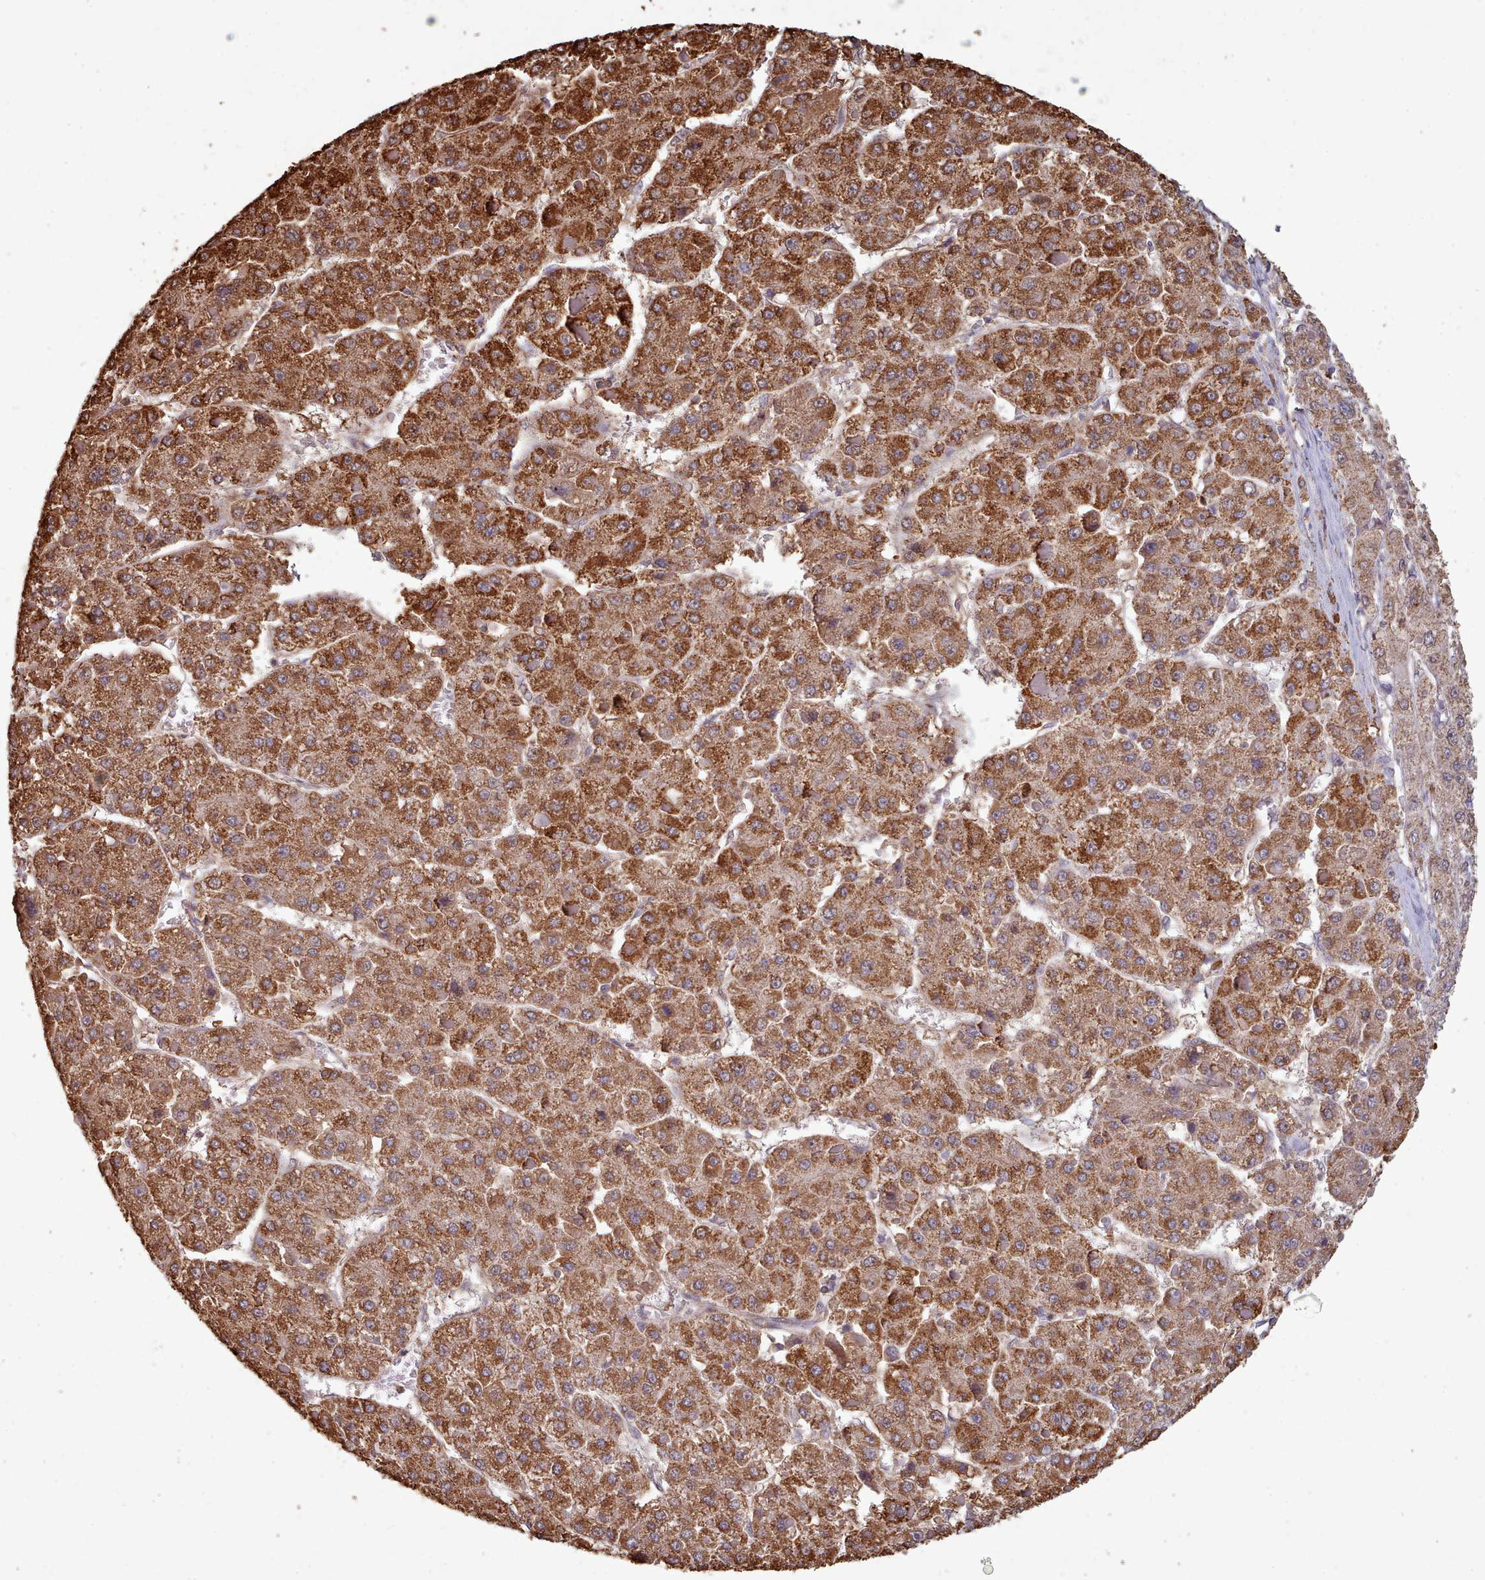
{"staining": {"intensity": "strong", "quantity": ">75%", "location": "cytoplasmic/membranous"}, "tissue": "liver cancer", "cell_type": "Tumor cells", "image_type": "cancer", "snomed": [{"axis": "morphology", "description": "Carcinoma, Hepatocellular, NOS"}, {"axis": "topography", "description": "Liver"}], "caption": "Protein expression analysis of human liver hepatocellular carcinoma reveals strong cytoplasmic/membranous expression in approximately >75% of tumor cells.", "gene": "METRN", "patient": {"sex": "female", "age": 73}}